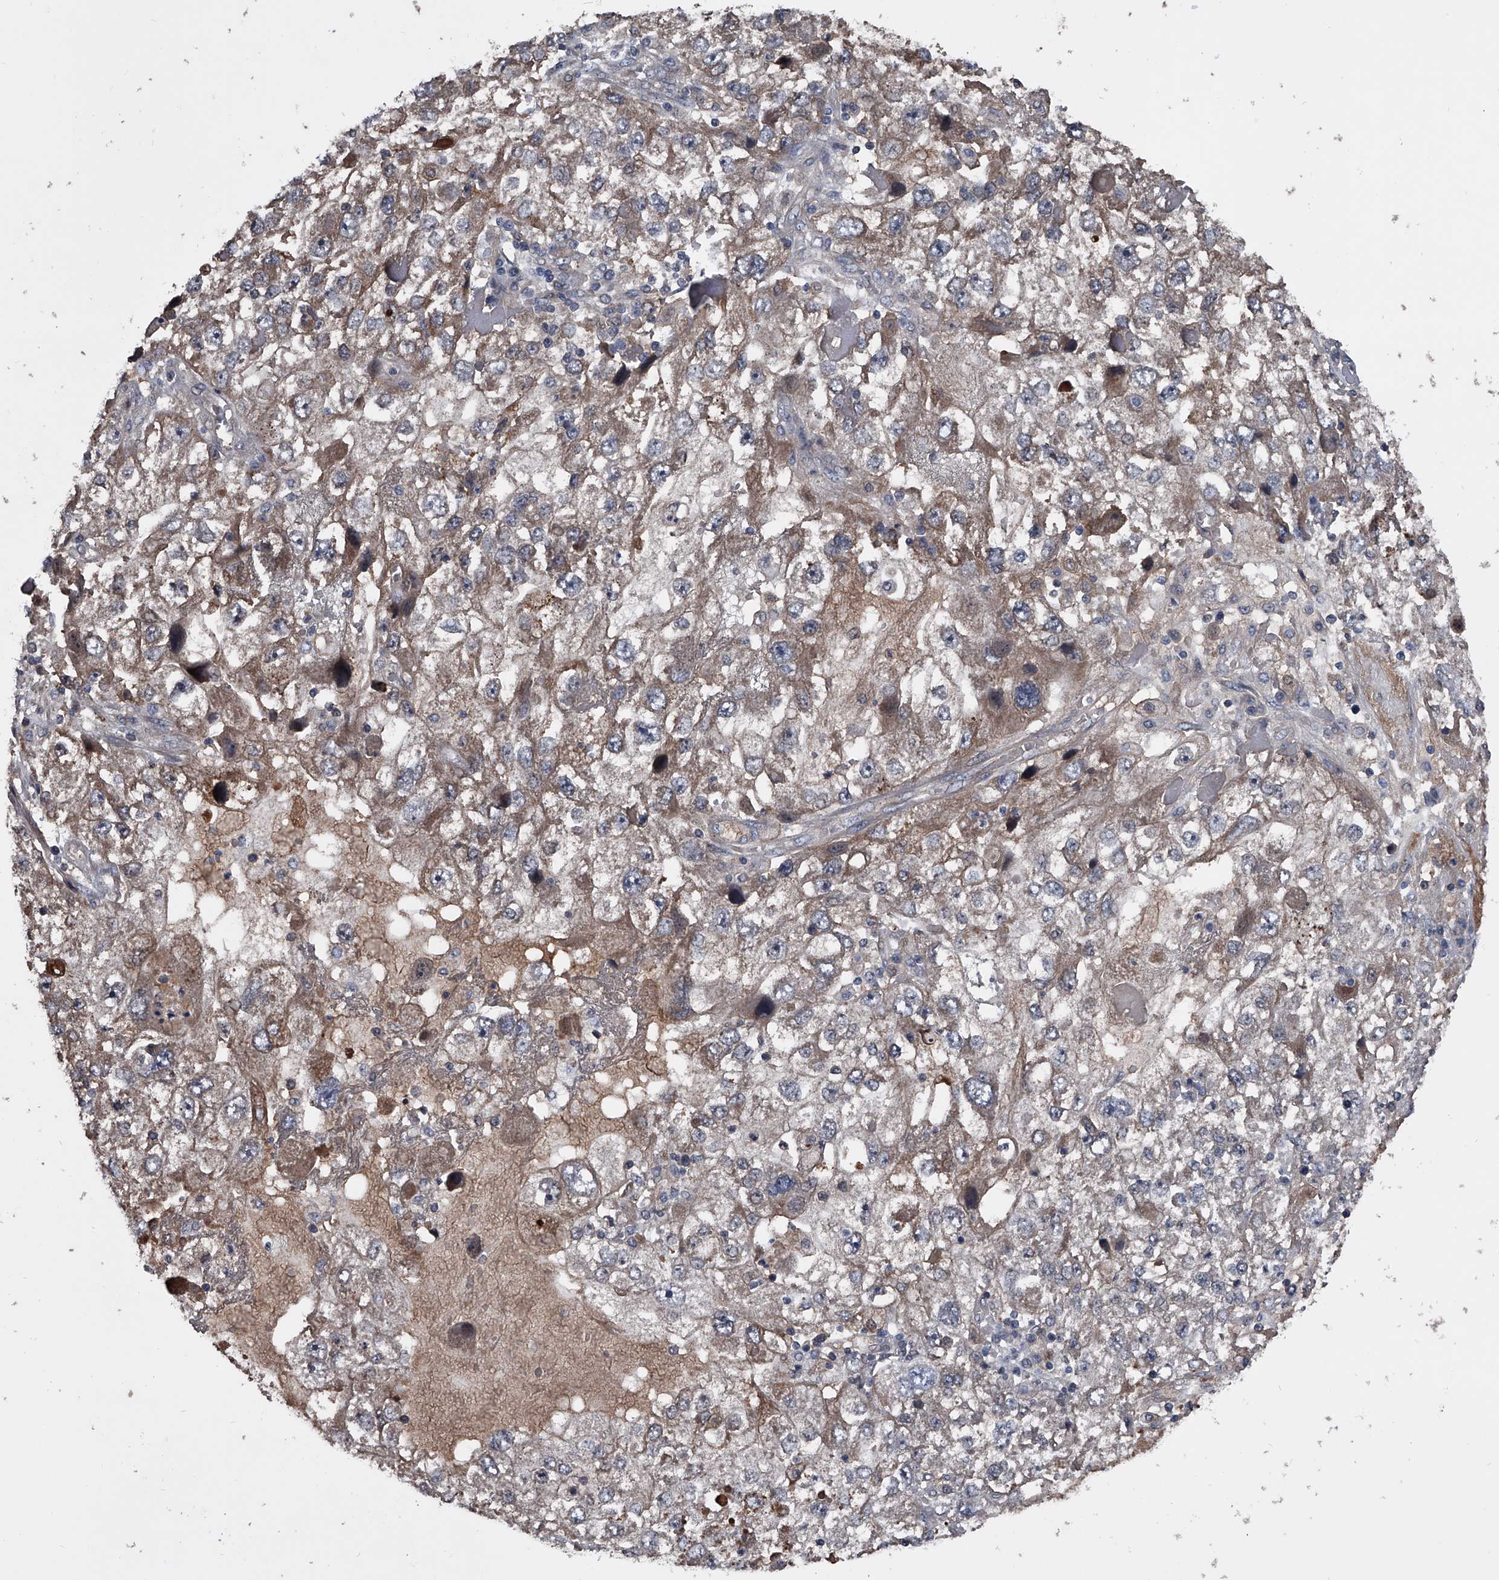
{"staining": {"intensity": "weak", "quantity": "25%-75%", "location": "cytoplasmic/membranous"}, "tissue": "endometrial cancer", "cell_type": "Tumor cells", "image_type": "cancer", "snomed": [{"axis": "morphology", "description": "Adenocarcinoma, NOS"}, {"axis": "topography", "description": "Endometrium"}], "caption": "Immunohistochemistry (IHC) staining of adenocarcinoma (endometrial), which displays low levels of weak cytoplasmic/membranous staining in approximately 25%-75% of tumor cells indicating weak cytoplasmic/membranous protein staining. The staining was performed using DAB (brown) for protein detection and nuclei were counterstained in hematoxylin (blue).", "gene": "KIF13A", "patient": {"sex": "female", "age": 49}}